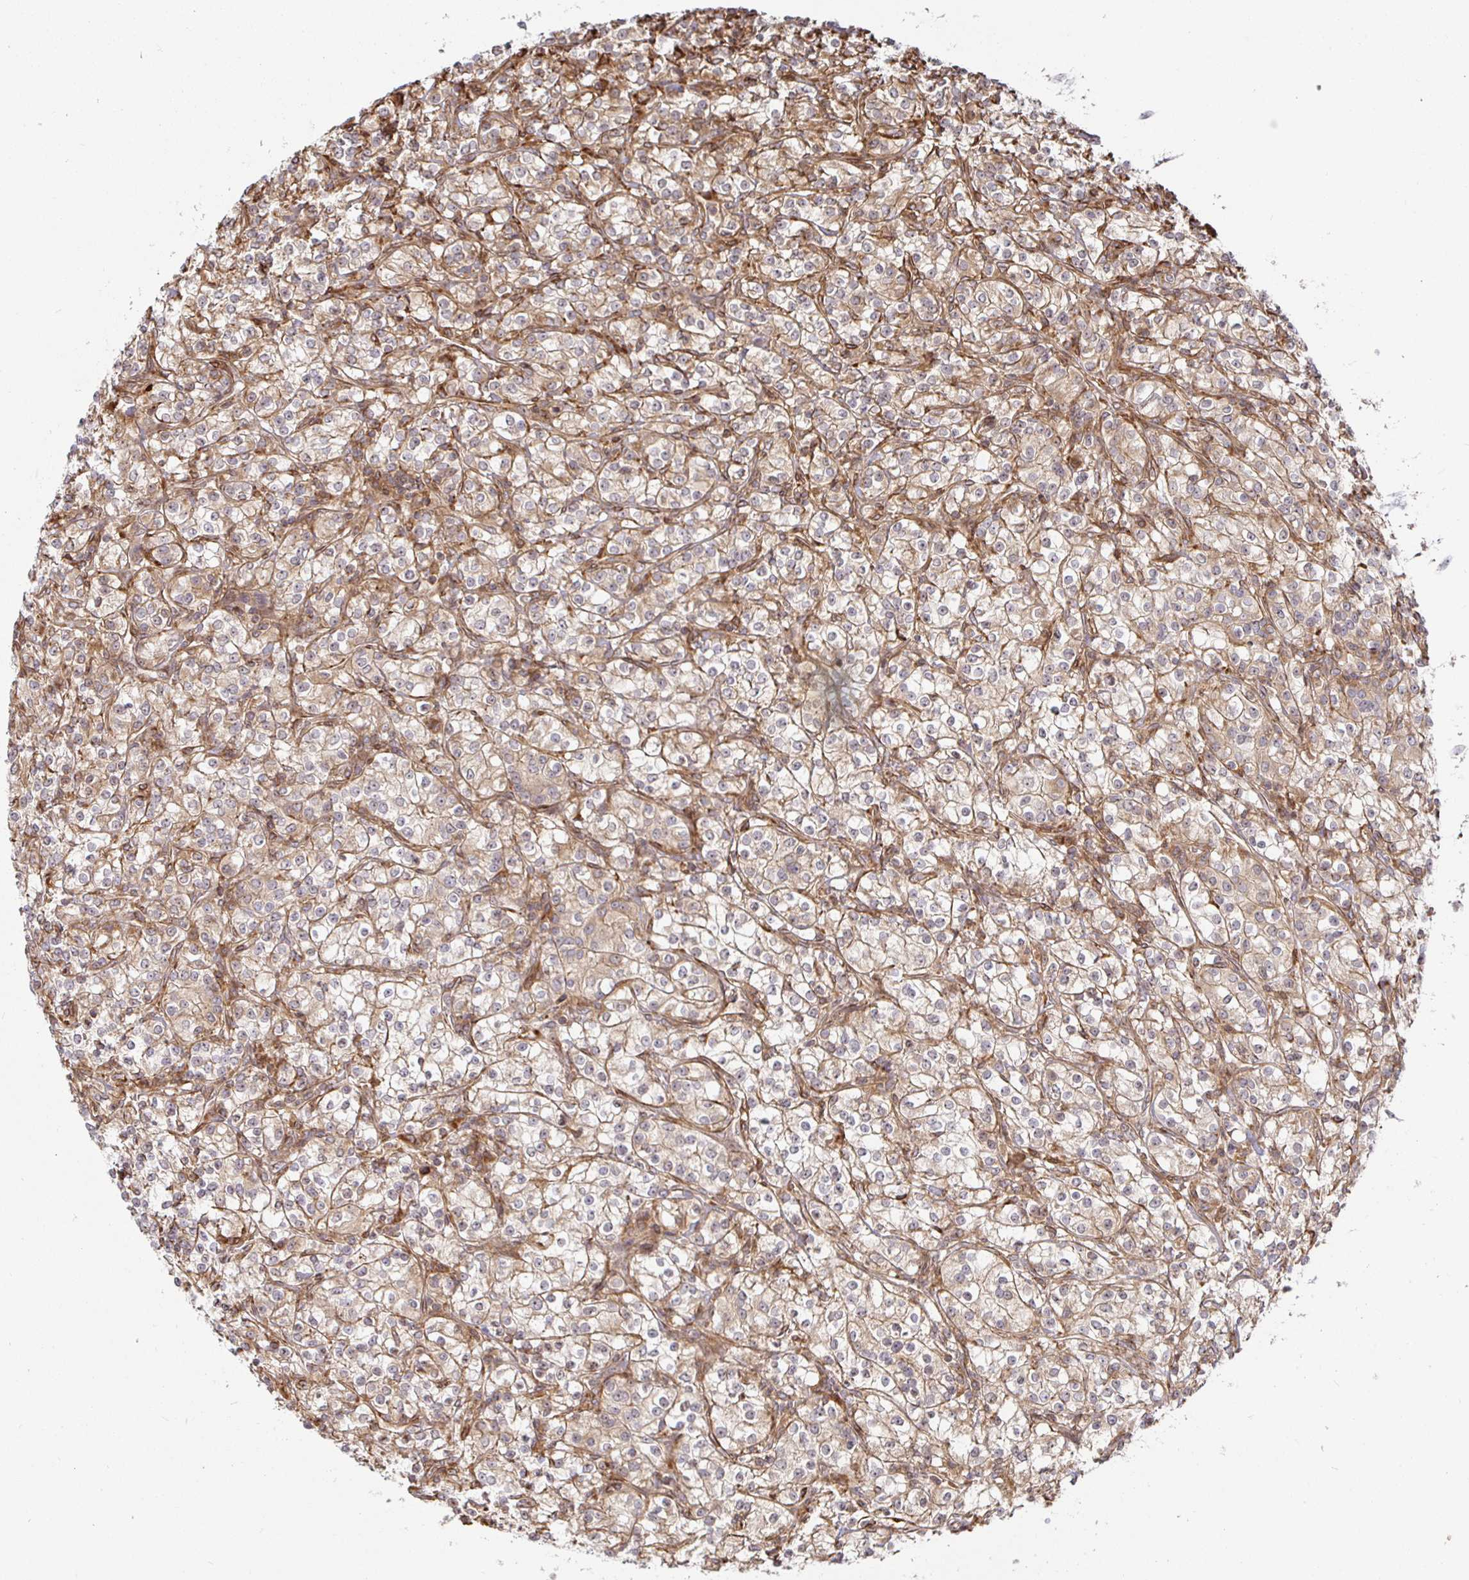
{"staining": {"intensity": "weak", "quantity": "25%-75%", "location": "cytoplasmic/membranous"}, "tissue": "renal cancer", "cell_type": "Tumor cells", "image_type": "cancer", "snomed": [{"axis": "morphology", "description": "Adenocarcinoma, NOS"}, {"axis": "topography", "description": "Kidney"}], "caption": "Immunohistochemistry (IHC) photomicrograph of human renal cancer stained for a protein (brown), which displays low levels of weak cytoplasmic/membranous staining in approximately 25%-75% of tumor cells.", "gene": "STRAP", "patient": {"sex": "male", "age": 77}}